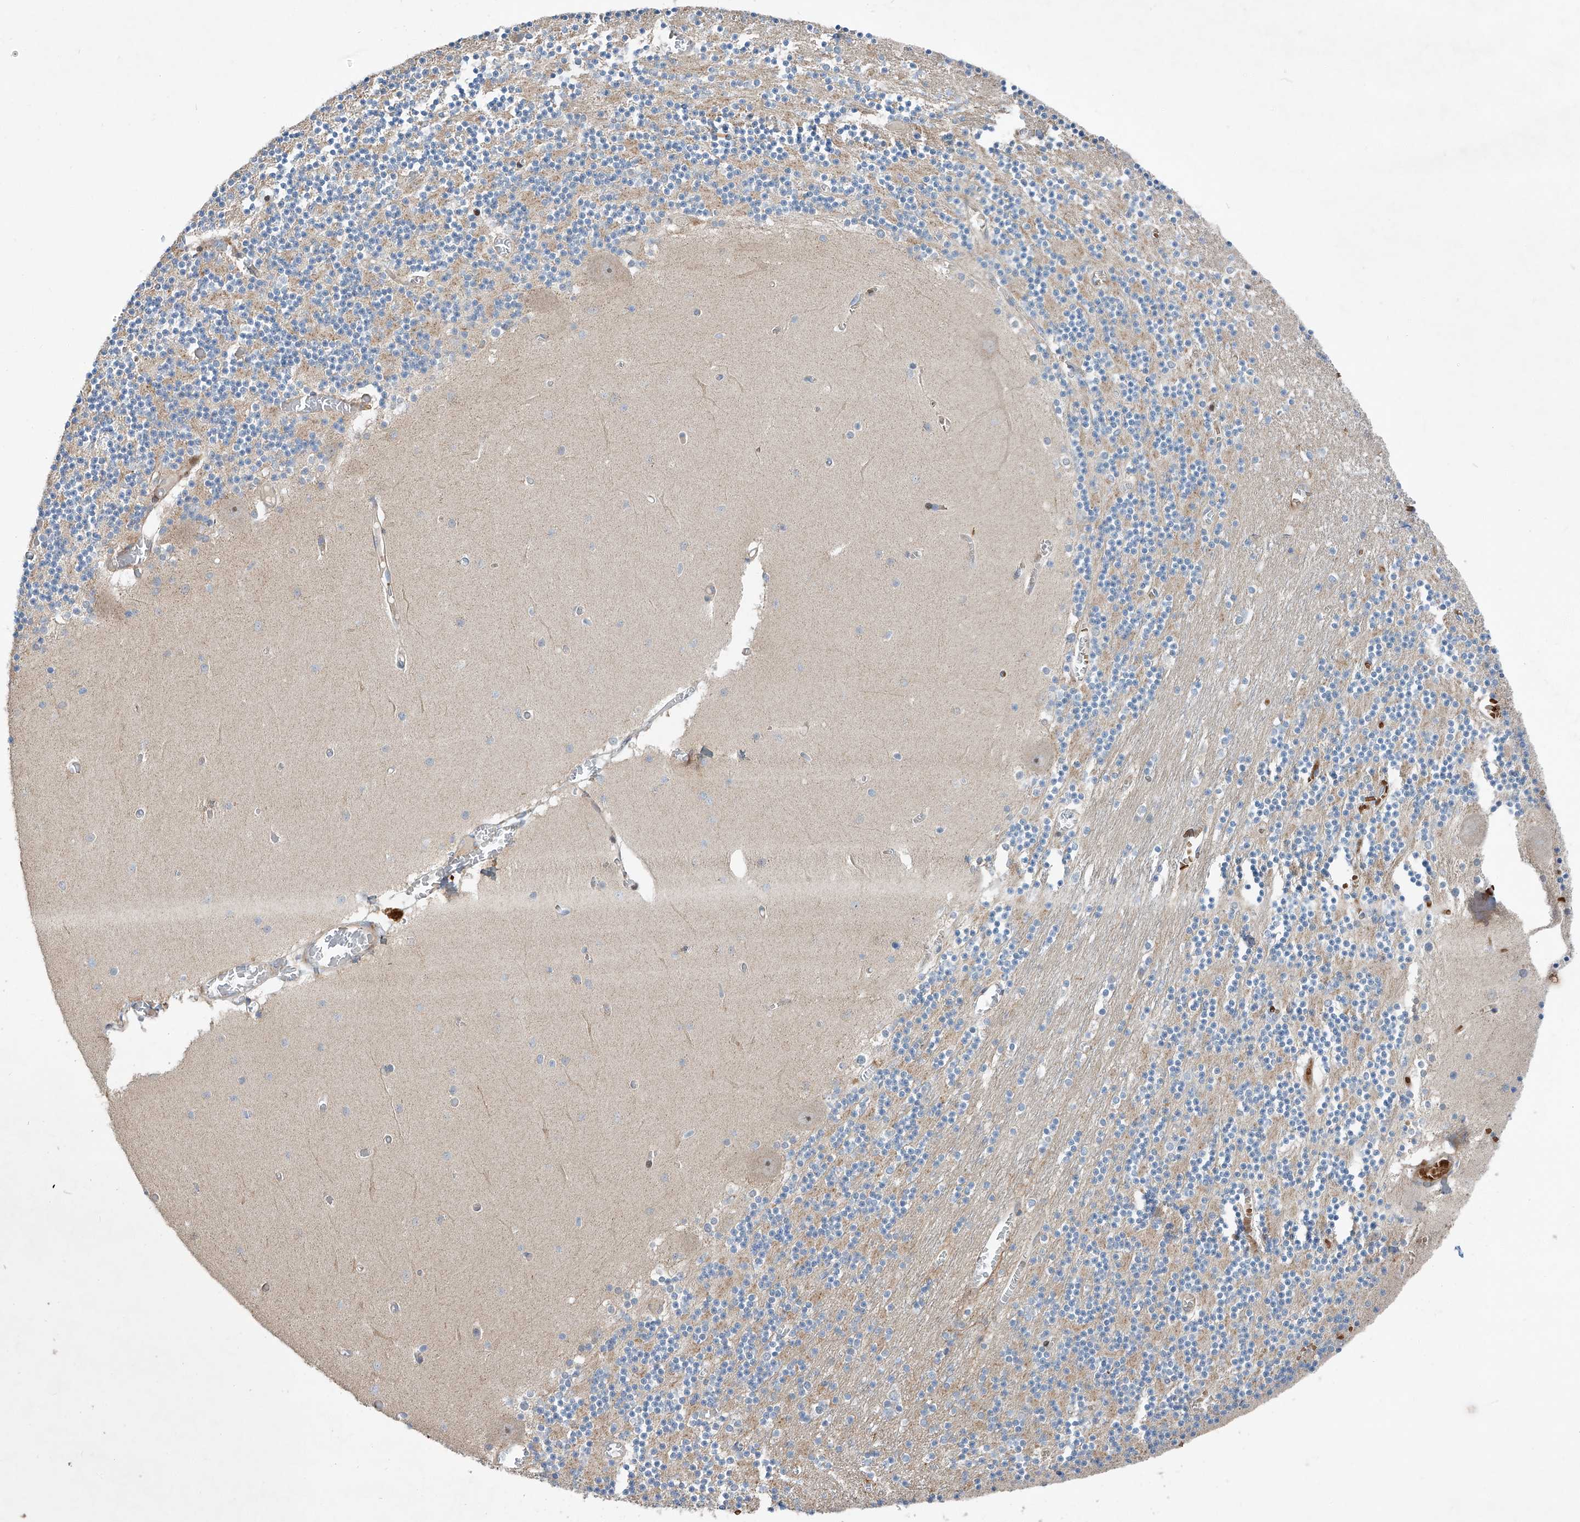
{"staining": {"intensity": "moderate", "quantity": "<25%", "location": "cytoplasmic/membranous"}, "tissue": "cerebellum", "cell_type": "Cells in granular layer", "image_type": "normal", "snomed": [{"axis": "morphology", "description": "Normal tissue, NOS"}, {"axis": "topography", "description": "Cerebellum"}], "caption": "Brown immunohistochemical staining in benign cerebellum shows moderate cytoplasmic/membranous expression in about <25% of cells in granular layer. The staining is performed using DAB (3,3'-diaminobenzidine) brown chromogen to label protein expression. The nuclei are counter-stained blue using hematoxylin.", "gene": "USF3", "patient": {"sex": "female", "age": 28}}